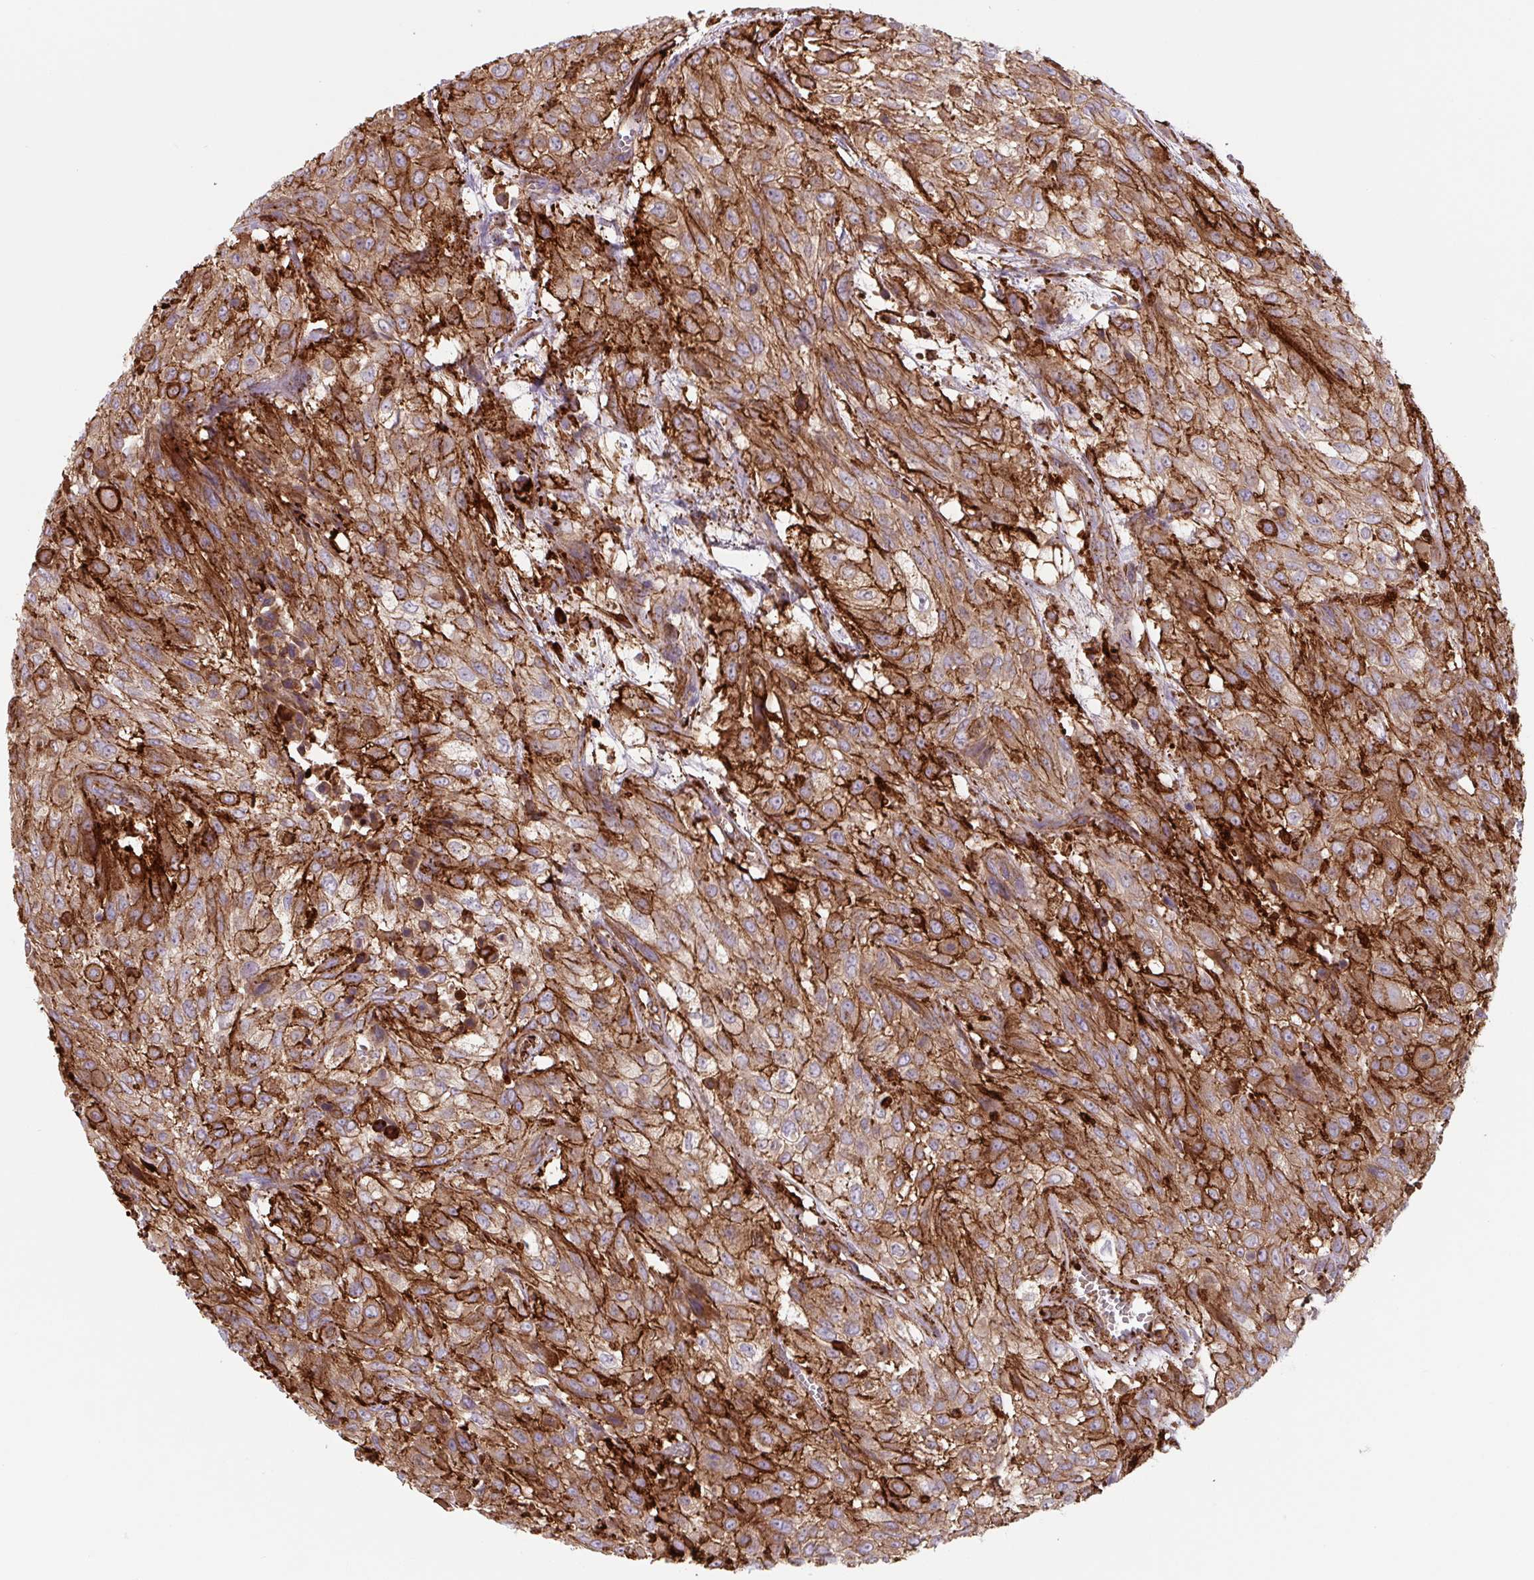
{"staining": {"intensity": "strong", "quantity": ">75%", "location": "cytoplasmic/membranous"}, "tissue": "urothelial cancer", "cell_type": "Tumor cells", "image_type": "cancer", "snomed": [{"axis": "morphology", "description": "Urothelial carcinoma, High grade"}, {"axis": "topography", "description": "Urinary bladder"}], "caption": "An image of high-grade urothelial carcinoma stained for a protein displays strong cytoplasmic/membranous brown staining in tumor cells. (brown staining indicates protein expression, while blue staining denotes nuclei).", "gene": "DHFR2", "patient": {"sex": "male", "age": 57}}